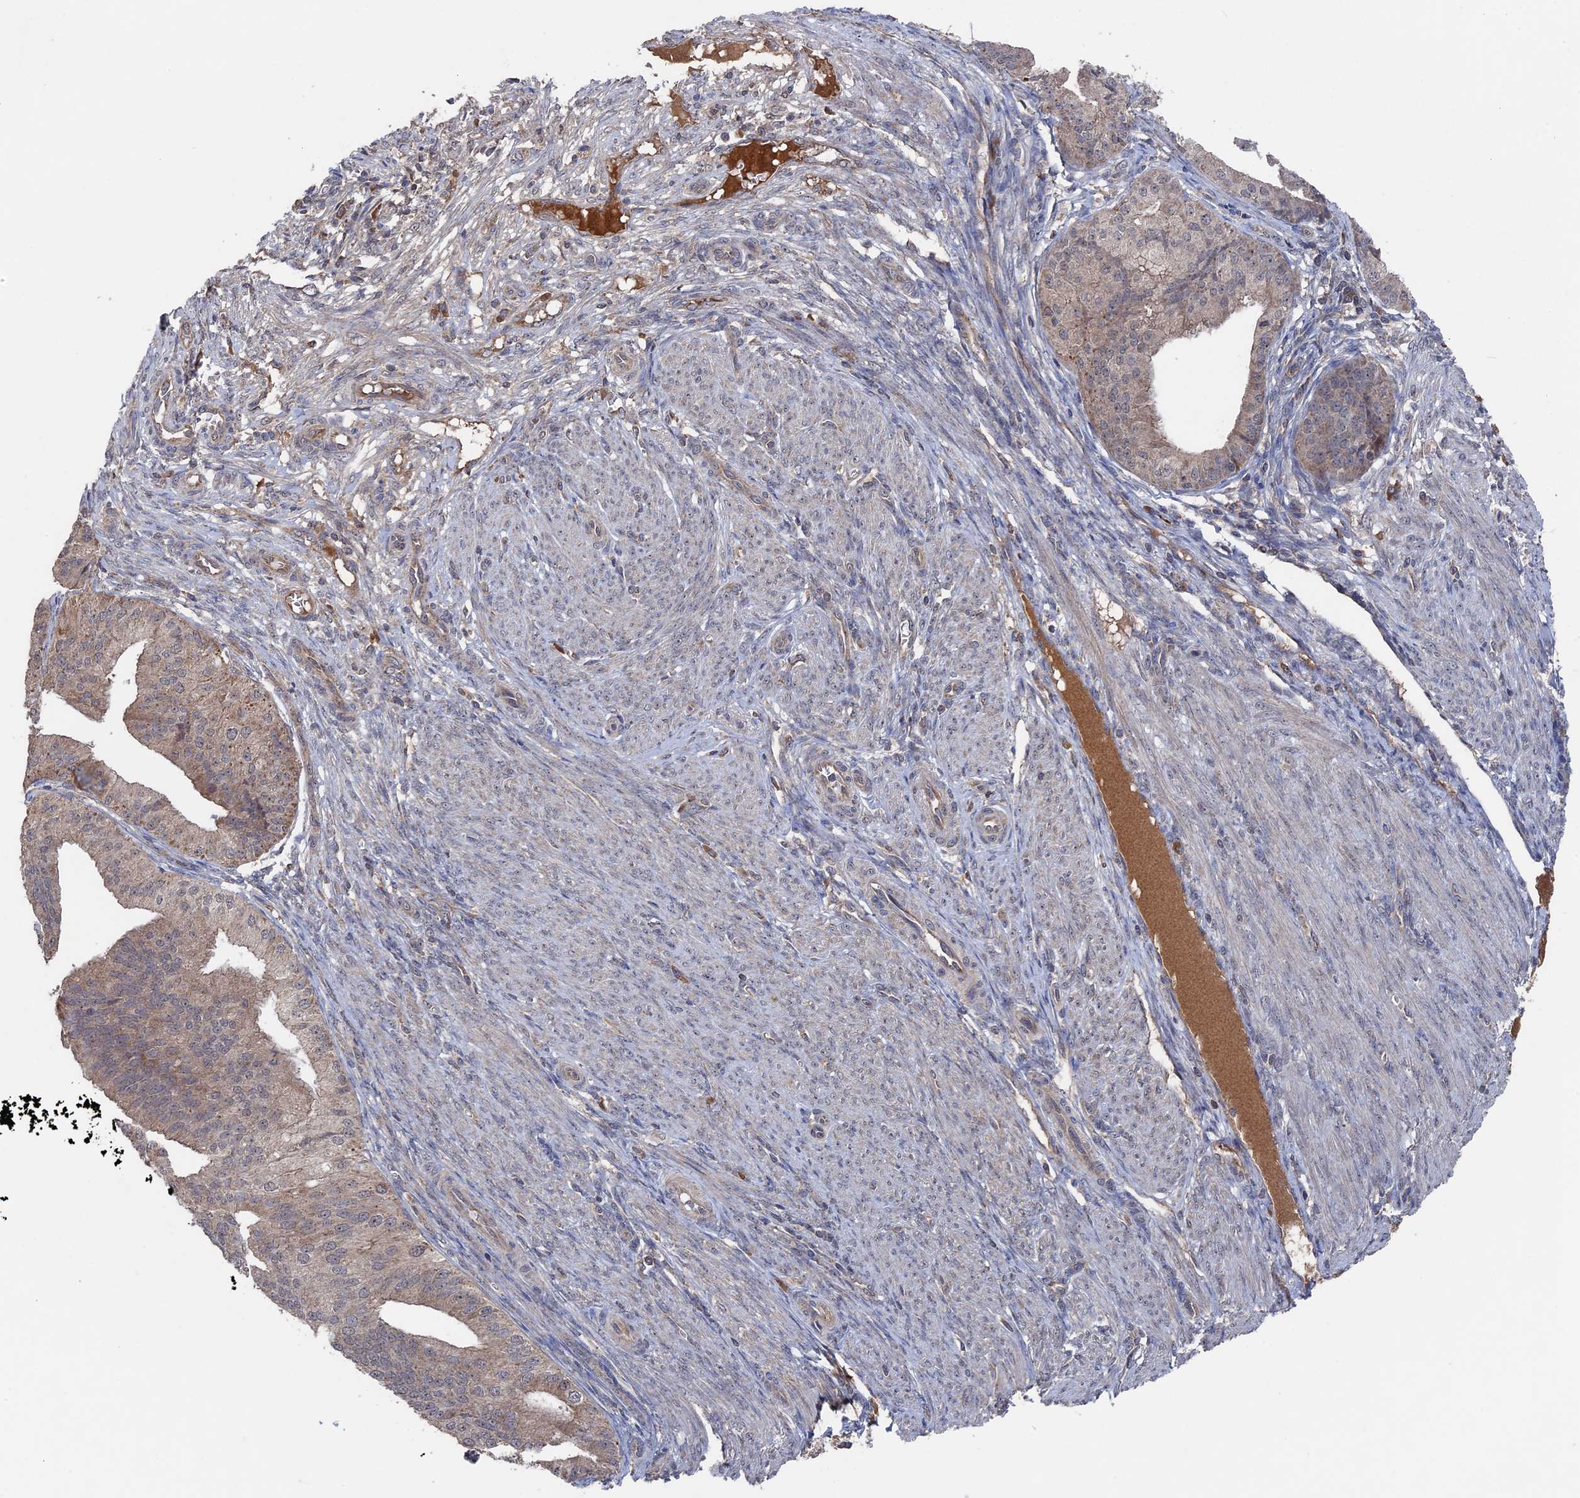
{"staining": {"intensity": "negative", "quantity": "none", "location": "none"}, "tissue": "endometrial cancer", "cell_type": "Tumor cells", "image_type": "cancer", "snomed": [{"axis": "morphology", "description": "Adenocarcinoma, NOS"}, {"axis": "topography", "description": "Endometrium"}], "caption": "A photomicrograph of human endometrial cancer (adenocarcinoma) is negative for staining in tumor cells.", "gene": "RAB15", "patient": {"sex": "female", "age": 50}}